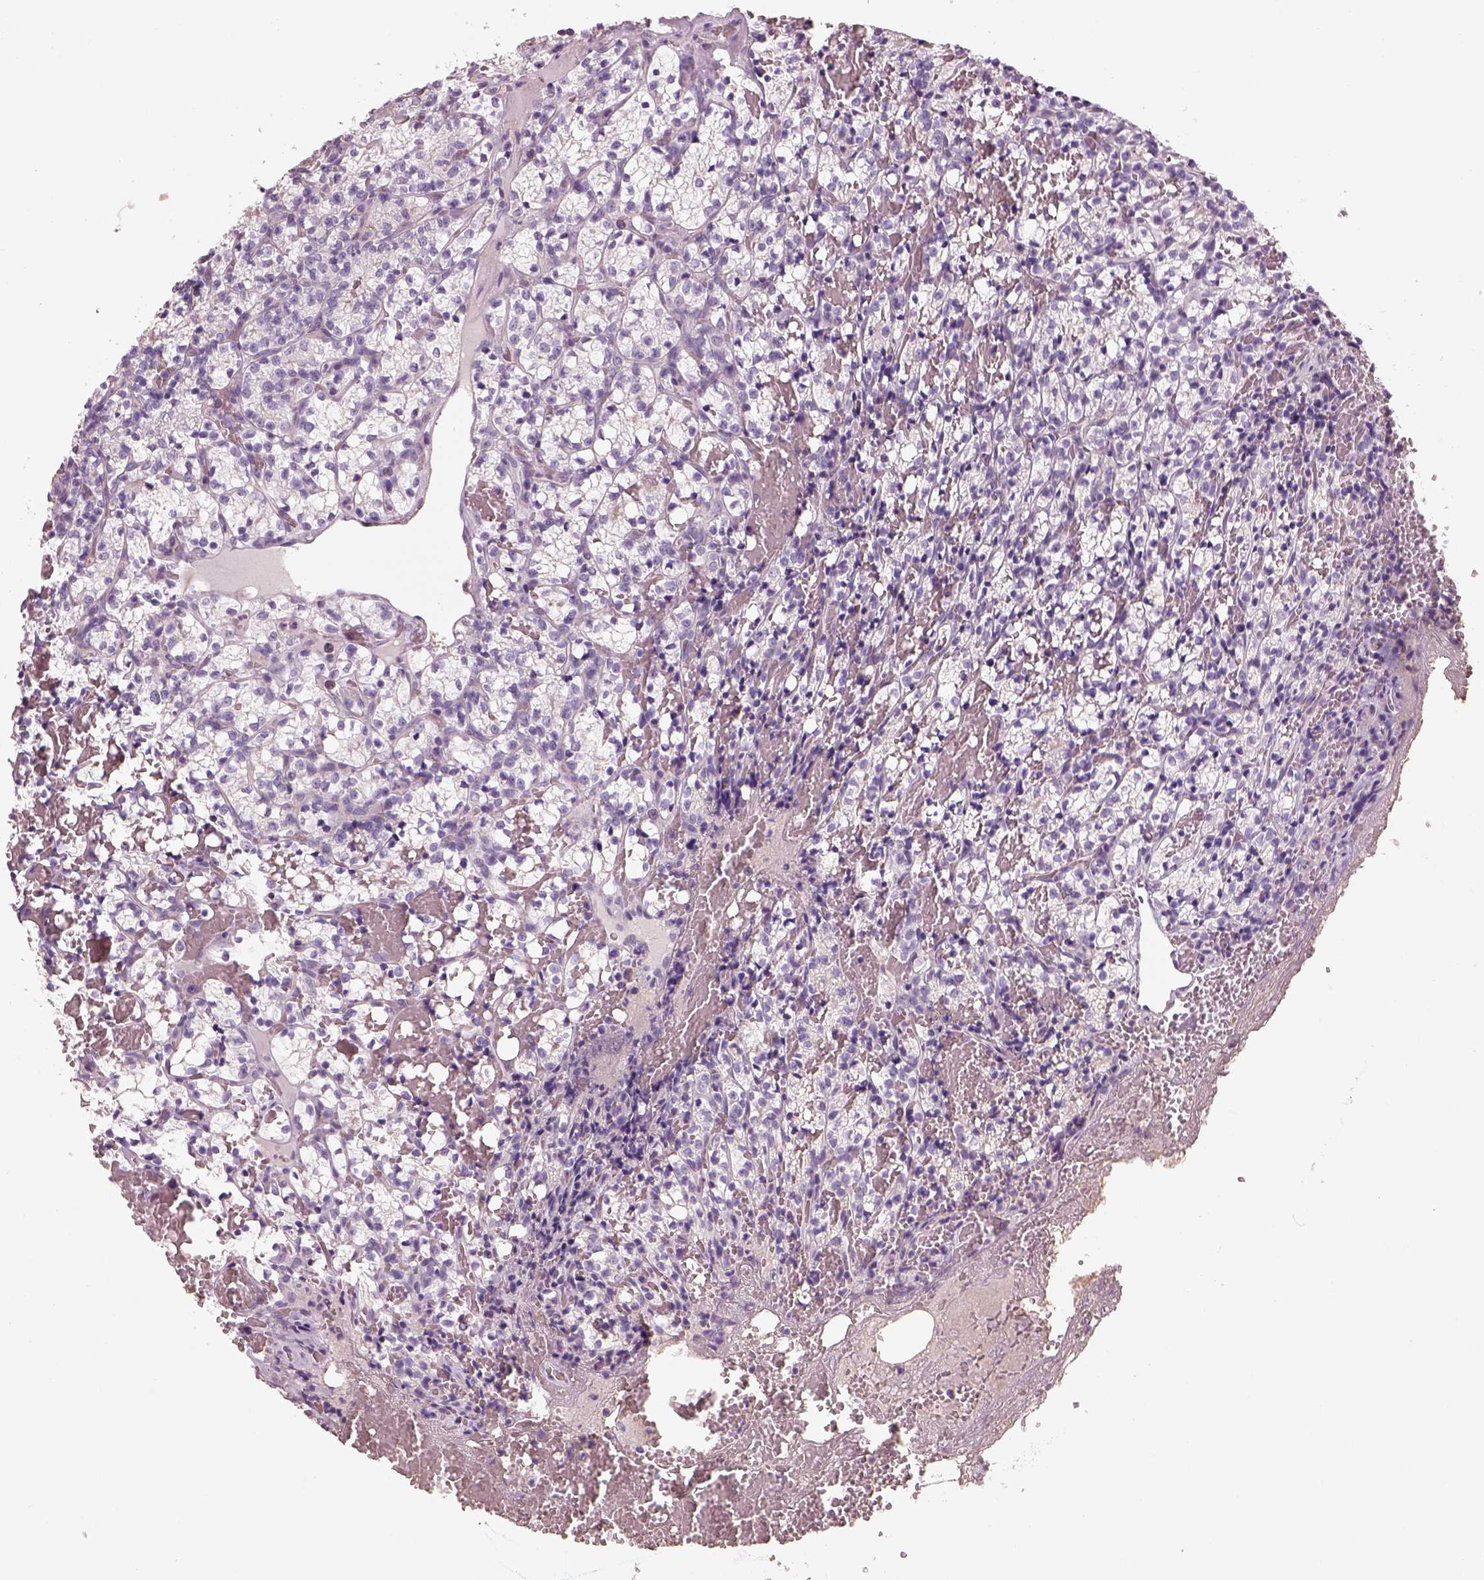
{"staining": {"intensity": "negative", "quantity": "none", "location": "none"}, "tissue": "renal cancer", "cell_type": "Tumor cells", "image_type": "cancer", "snomed": [{"axis": "morphology", "description": "Adenocarcinoma, NOS"}, {"axis": "topography", "description": "Kidney"}], "caption": "A micrograph of renal cancer stained for a protein reveals no brown staining in tumor cells. (DAB (3,3'-diaminobenzidine) immunohistochemistry, high magnification).", "gene": "OTUD6A", "patient": {"sex": "female", "age": 69}}